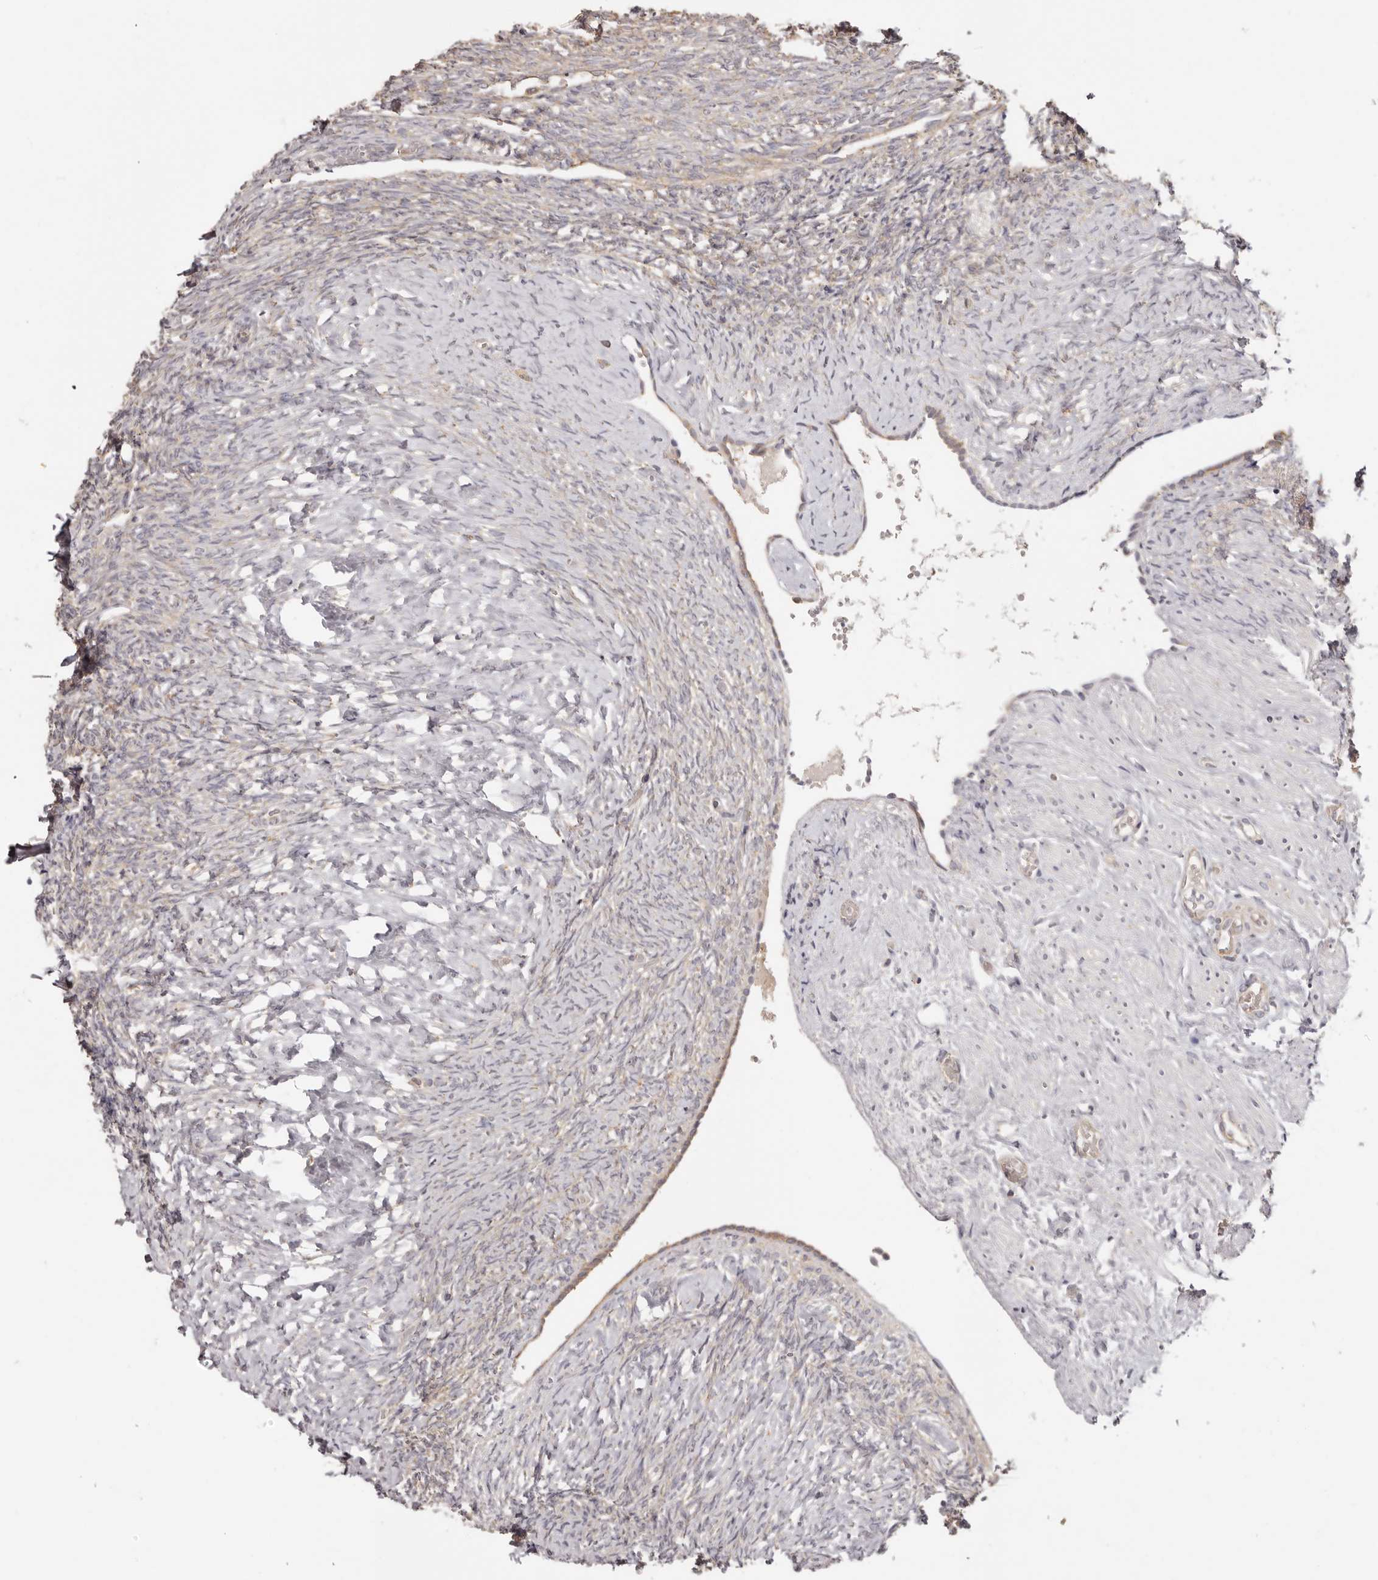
{"staining": {"intensity": "moderate", "quantity": ">75%", "location": "cytoplasmic/membranous"}, "tissue": "ovary", "cell_type": "Follicle cells", "image_type": "normal", "snomed": [{"axis": "morphology", "description": "Normal tissue, NOS"}, {"axis": "topography", "description": "Ovary"}], "caption": "Follicle cells display medium levels of moderate cytoplasmic/membranous positivity in approximately >75% of cells in normal human ovary.", "gene": "EEF1E1", "patient": {"sex": "female", "age": 41}}